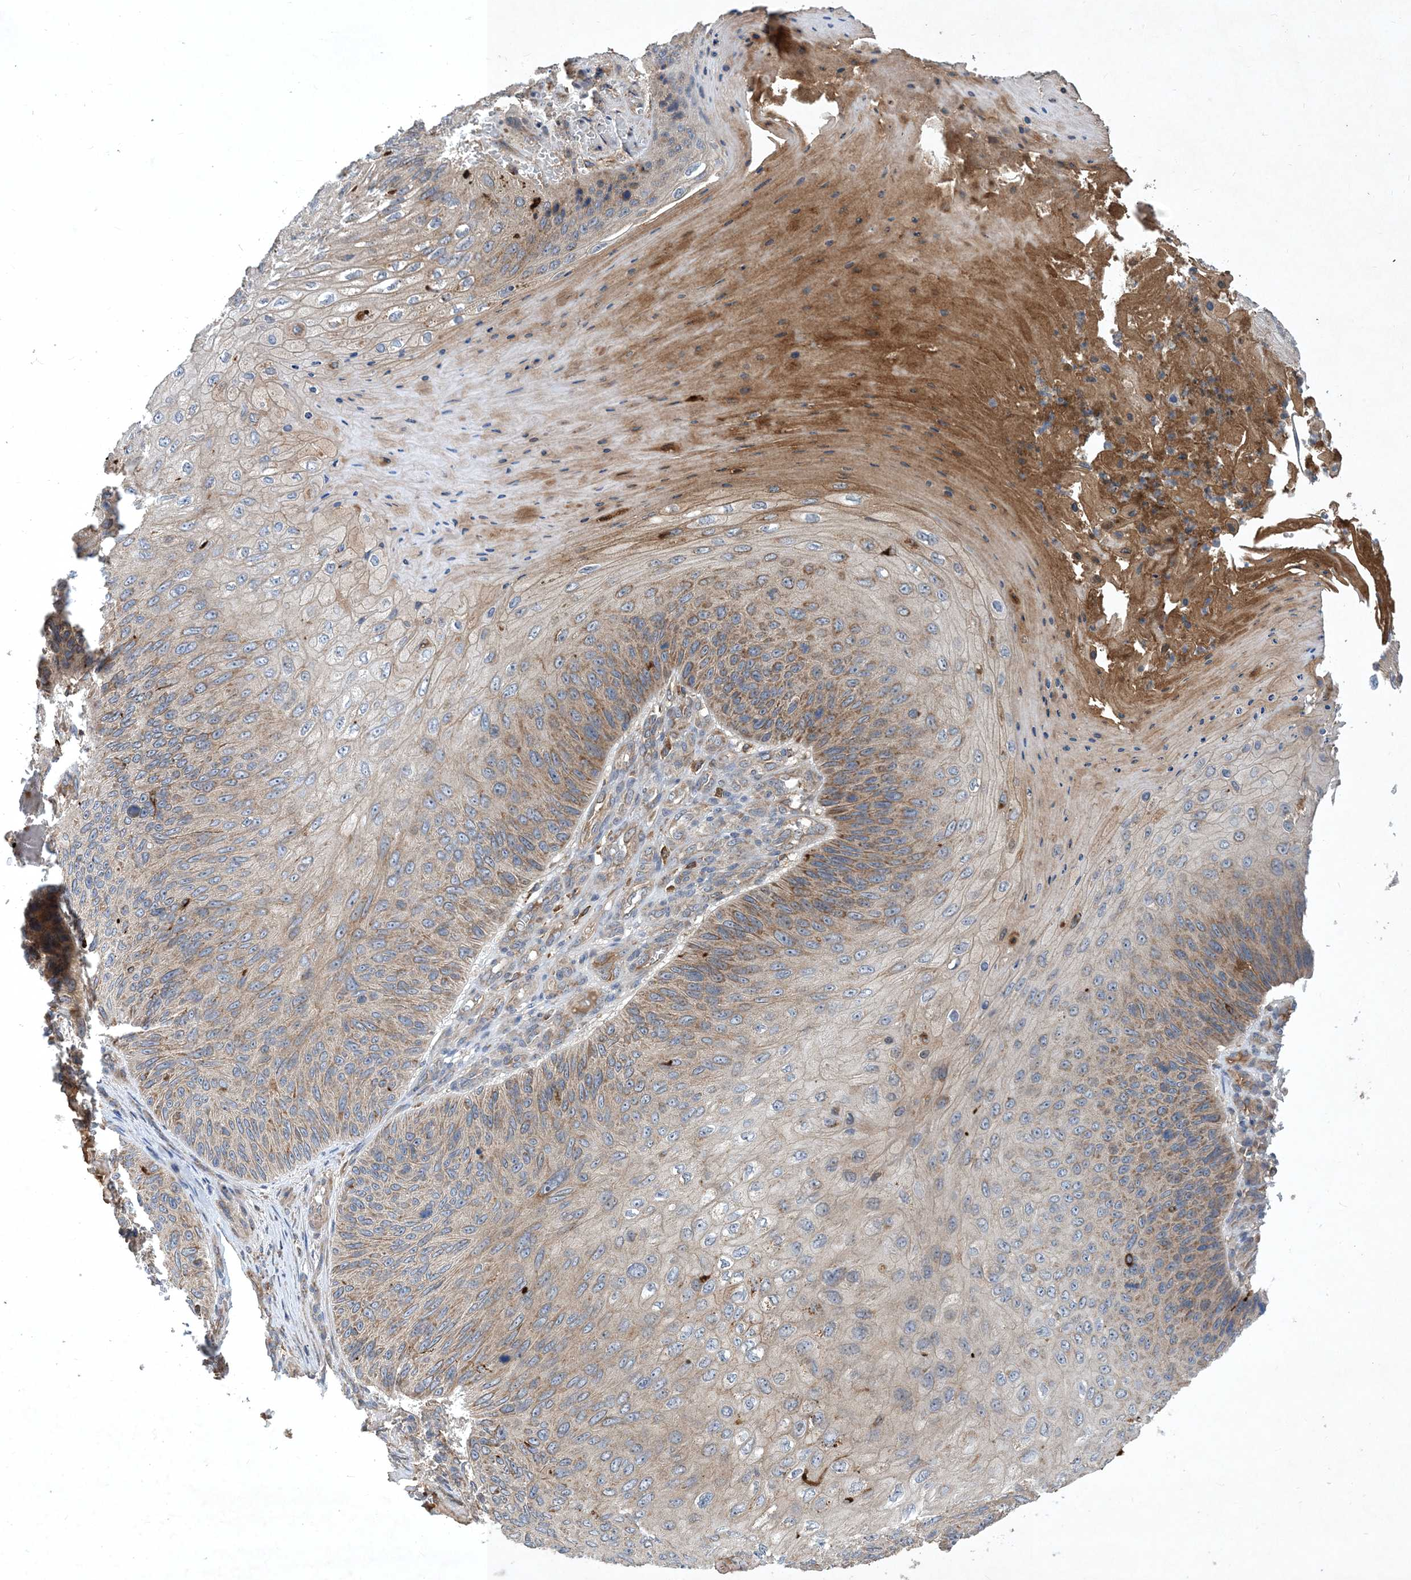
{"staining": {"intensity": "moderate", "quantity": ">75%", "location": "cytoplasmic/membranous"}, "tissue": "skin cancer", "cell_type": "Tumor cells", "image_type": "cancer", "snomed": [{"axis": "morphology", "description": "Squamous cell carcinoma, NOS"}, {"axis": "topography", "description": "Skin"}], "caption": "This image reveals squamous cell carcinoma (skin) stained with immunohistochemistry (IHC) to label a protein in brown. The cytoplasmic/membranous of tumor cells show moderate positivity for the protein. Nuclei are counter-stained blue.", "gene": "STK19", "patient": {"sex": "female", "age": 88}}